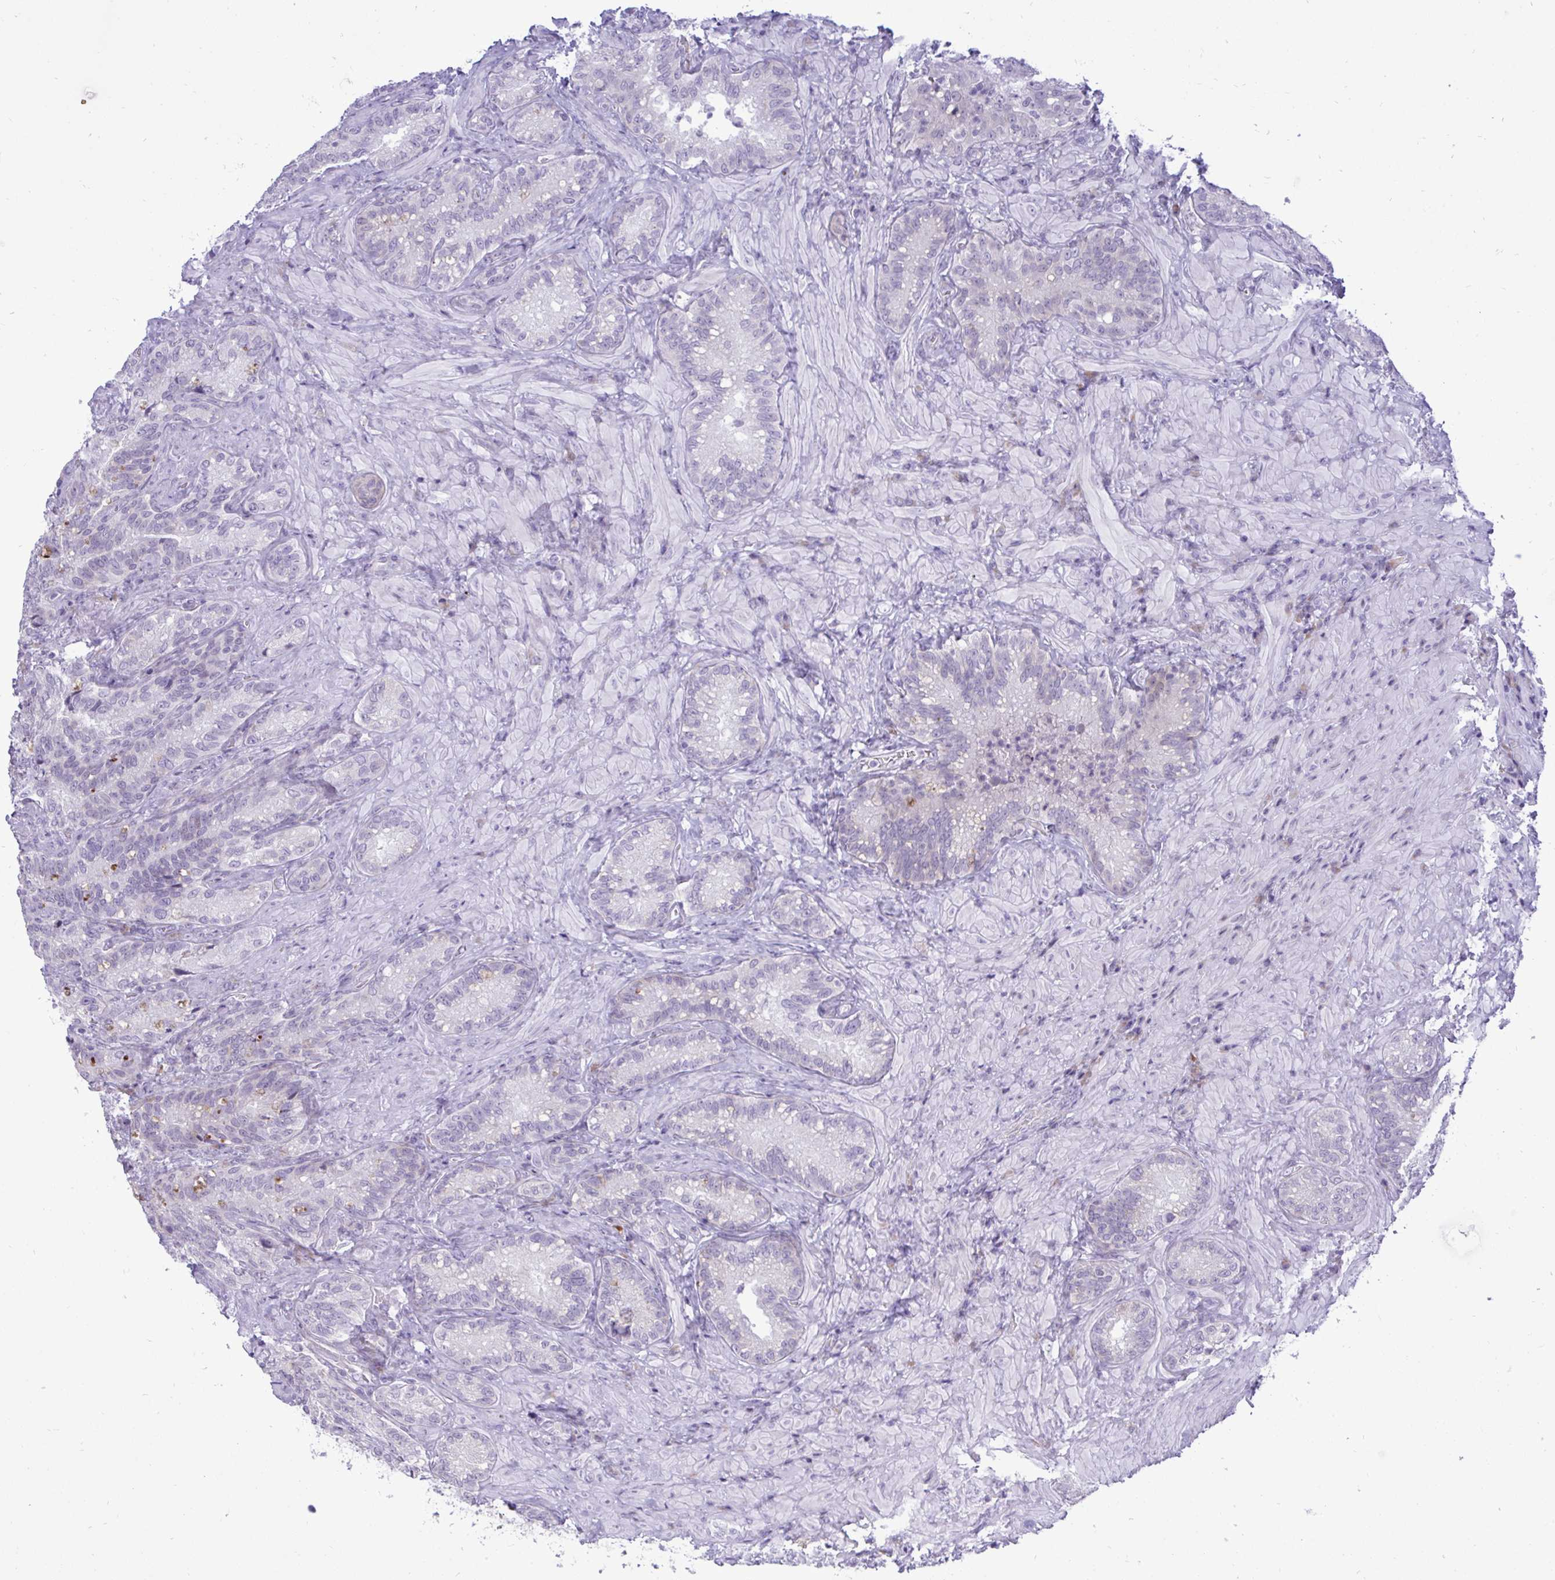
{"staining": {"intensity": "weak", "quantity": "<25%", "location": "cytoplasmic/membranous"}, "tissue": "seminal vesicle", "cell_type": "Glandular cells", "image_type": "normal", "snomed": [{"axis": "morphology", "description": "Normal tissue, NOS"}, {"axis": "topography", "description": "Seminal veicle"}], "caption": "High magnification brightfield microscopy of normal seminal vesicle stained with DAB (3,3'-diaminobenzidine) (brown) and counterstained with hematoxylin (blue): glandular cells show no significant expression. (Immunohistochemistry, brightfield microscopy, high magnification).", "gene": "EPOP", "patient": {"sex": "male", "age": 68}}